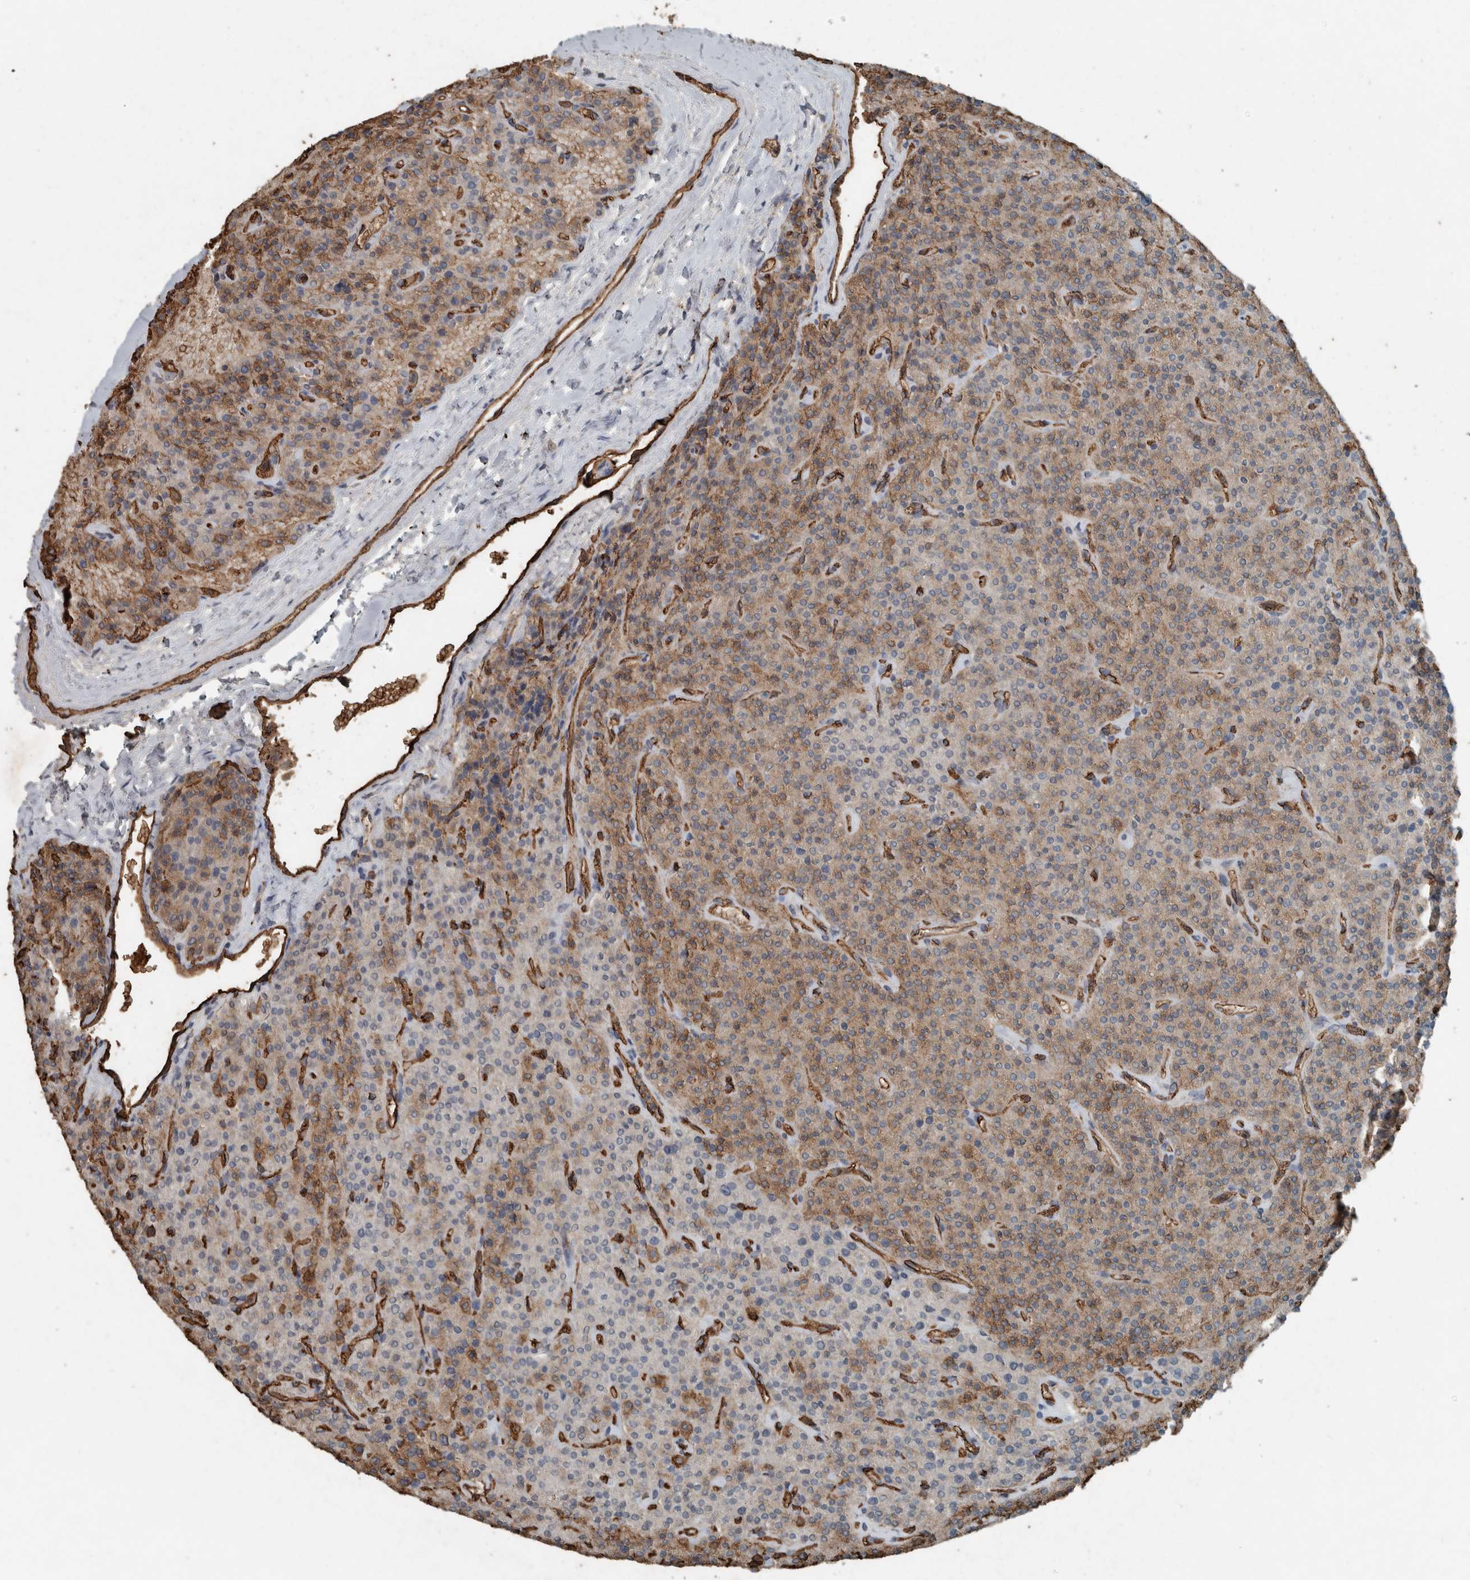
{"staining": {"intensity": "moderate", "quantity": ">75%", "location": "cytoplasmic/membranous"}, "tissue": "parathyroid gland", "cell_type": "Glandular cells", "image_type": "normal", "snomed": [{"axis": "morphology", "description": "Normal tissue, NOS"}, {"axis": "topography", "description": "Parathyroid gland"}], "caption": "Immunohistochemical staining of normal parathyroid gland exhibits medium levels of moderate cytoplasmic/membranous staining in about >75% of glandular cells.", "gene": "LBP", "patient": {"sex": "male", "age": 46}}